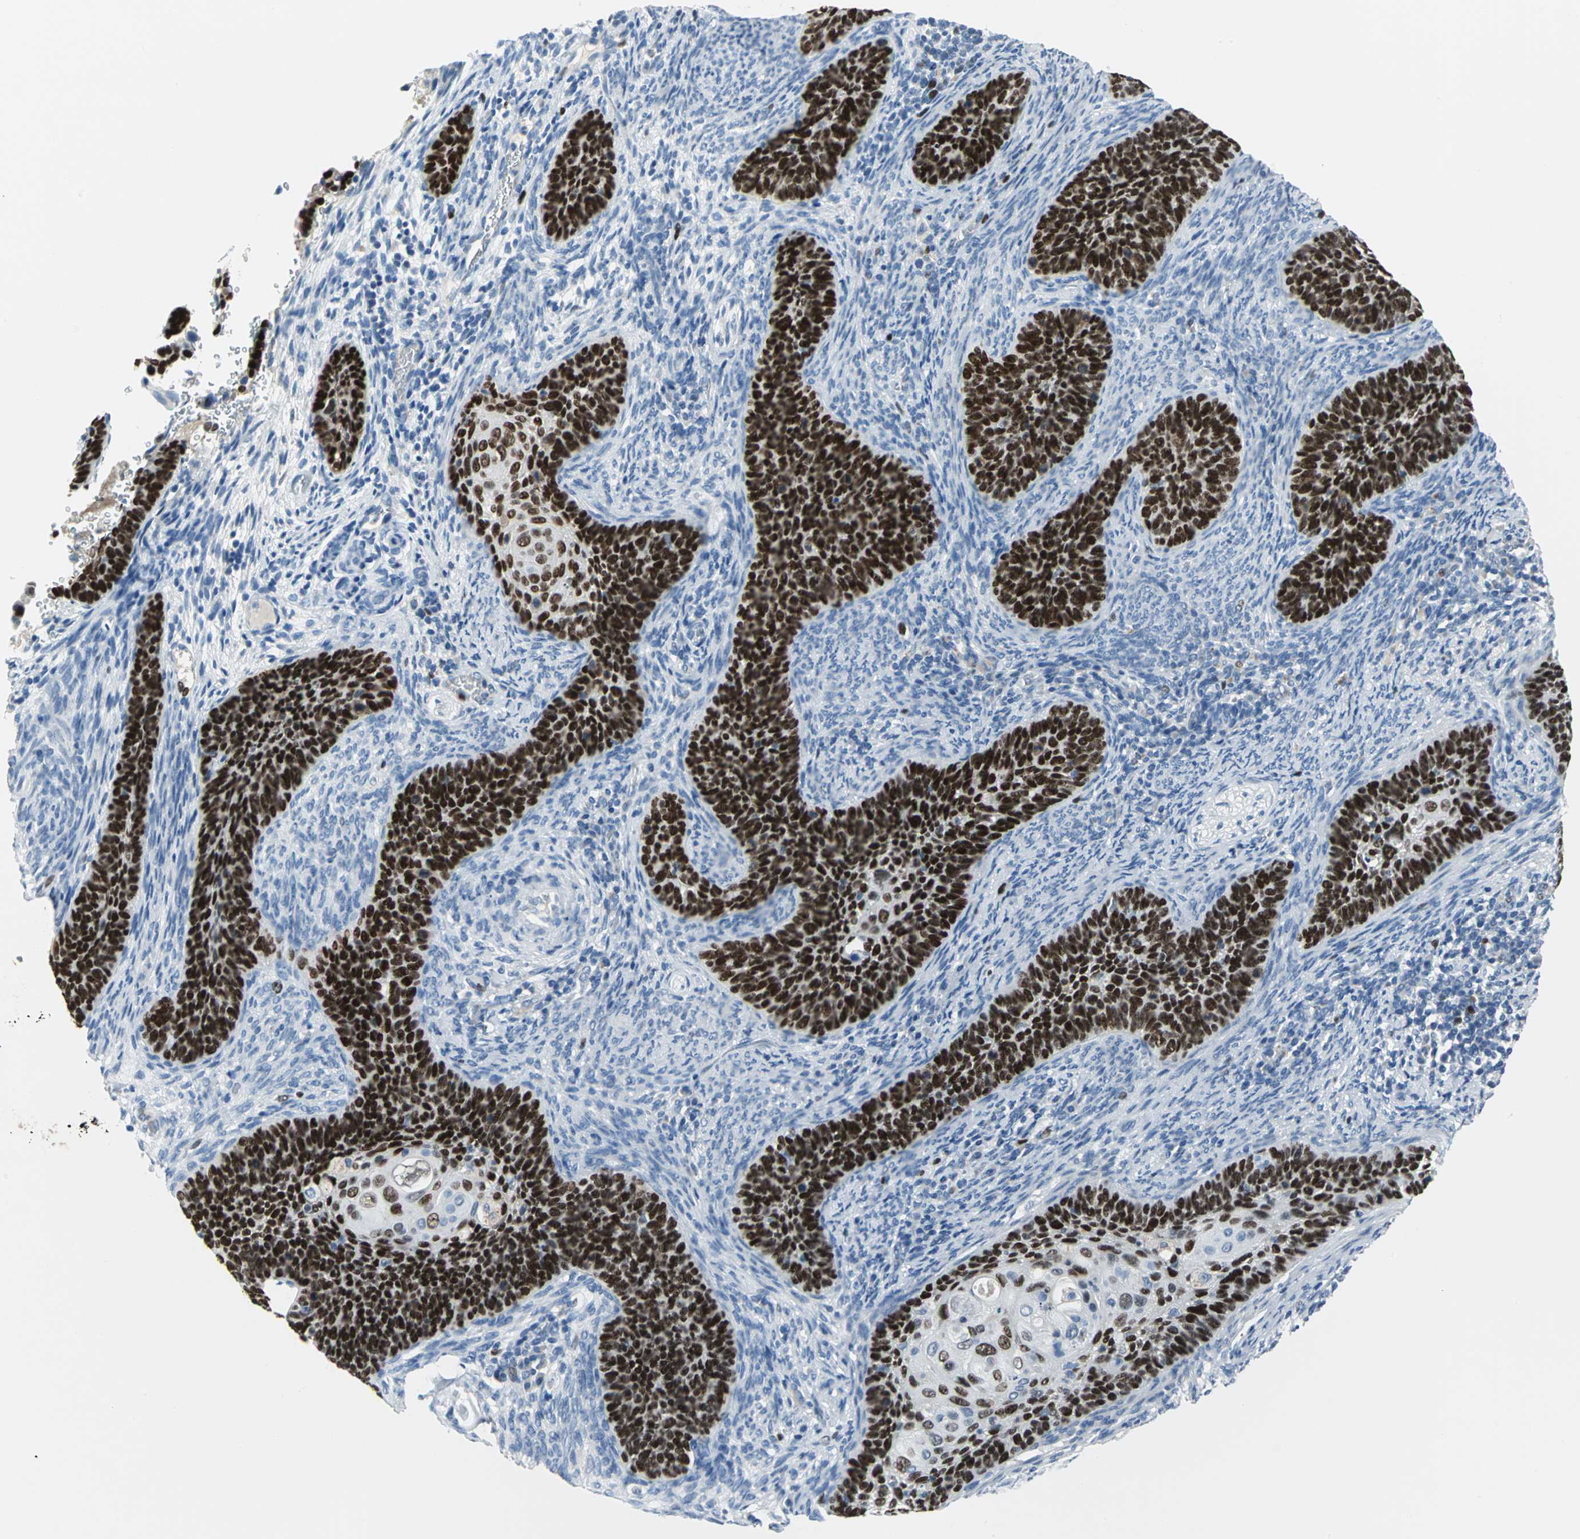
{"staining": {"intensity": "strong", "quantity": ">75%", "location": "nuclear"}, "tissue": "cervical cancer", "cell_type": "Tumor cells", "image_type": "cancer", "snomed": [{"axis": "morphology", "description": "Squamous cell carcinoma, NOS"}, {"axis": "topography", "description": "Cervix"}], "caption": "There is high levels of strong nuclear positivity in tumor cells of cervical cancer, as demonstrated by immunohistochemical staining (brown color).", "gene": "MCM4", "patient": {"sex": "female", "age": 33}}